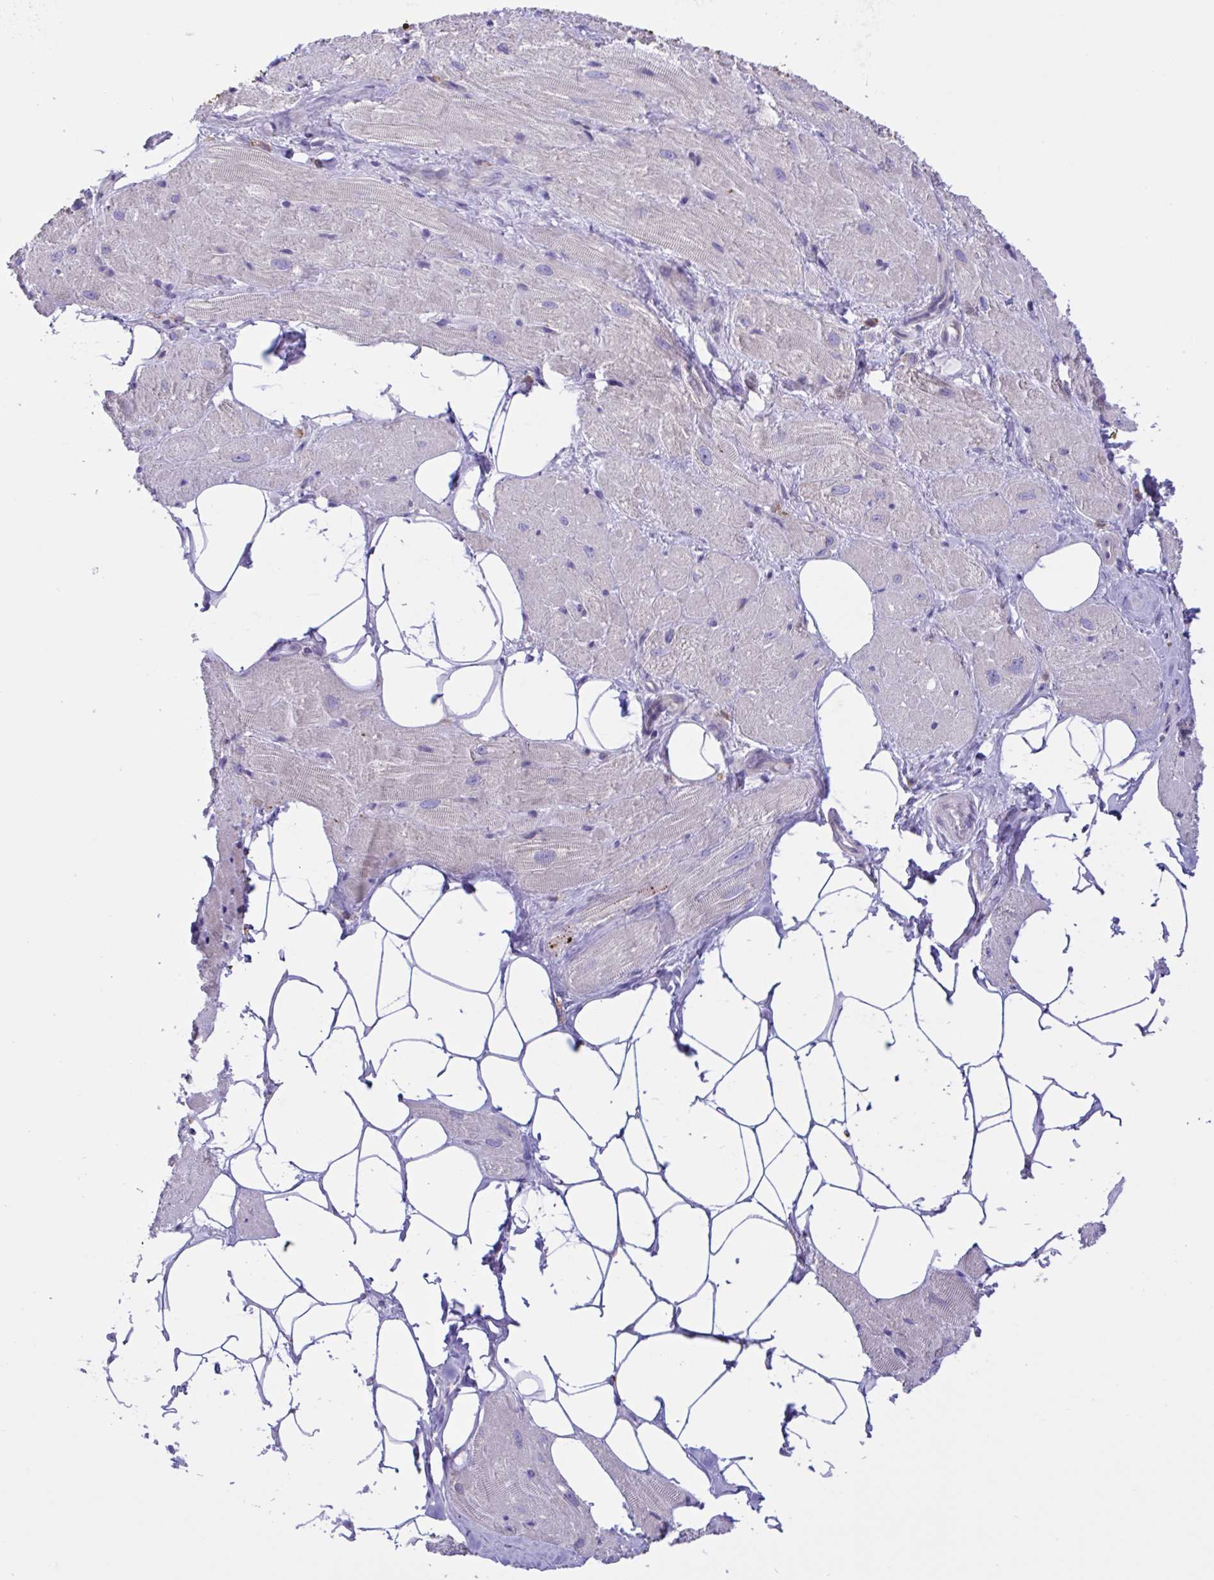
{"staining": {"intensity": "weak", "quantity": "25%-75%", "location": "cytoplasmic/membranous"}, "tissue": "heart muscle", "cell_type": "Cardiomyocytes", "image_type": "normal", "snomed": [{"axis": "morphology", "description": "Normal tissue, NOS"}, {"axis": "topography", "description": "Heart"}], "caption": "Immunohistochemical staining of unremarkable heart muscle reveals low levels of weak cytoplasmic/membranous staining in about 25%-75% of cardiomyocytes.", "gene": "DSC3", "patient": {"sex": "male", "age": 62}}